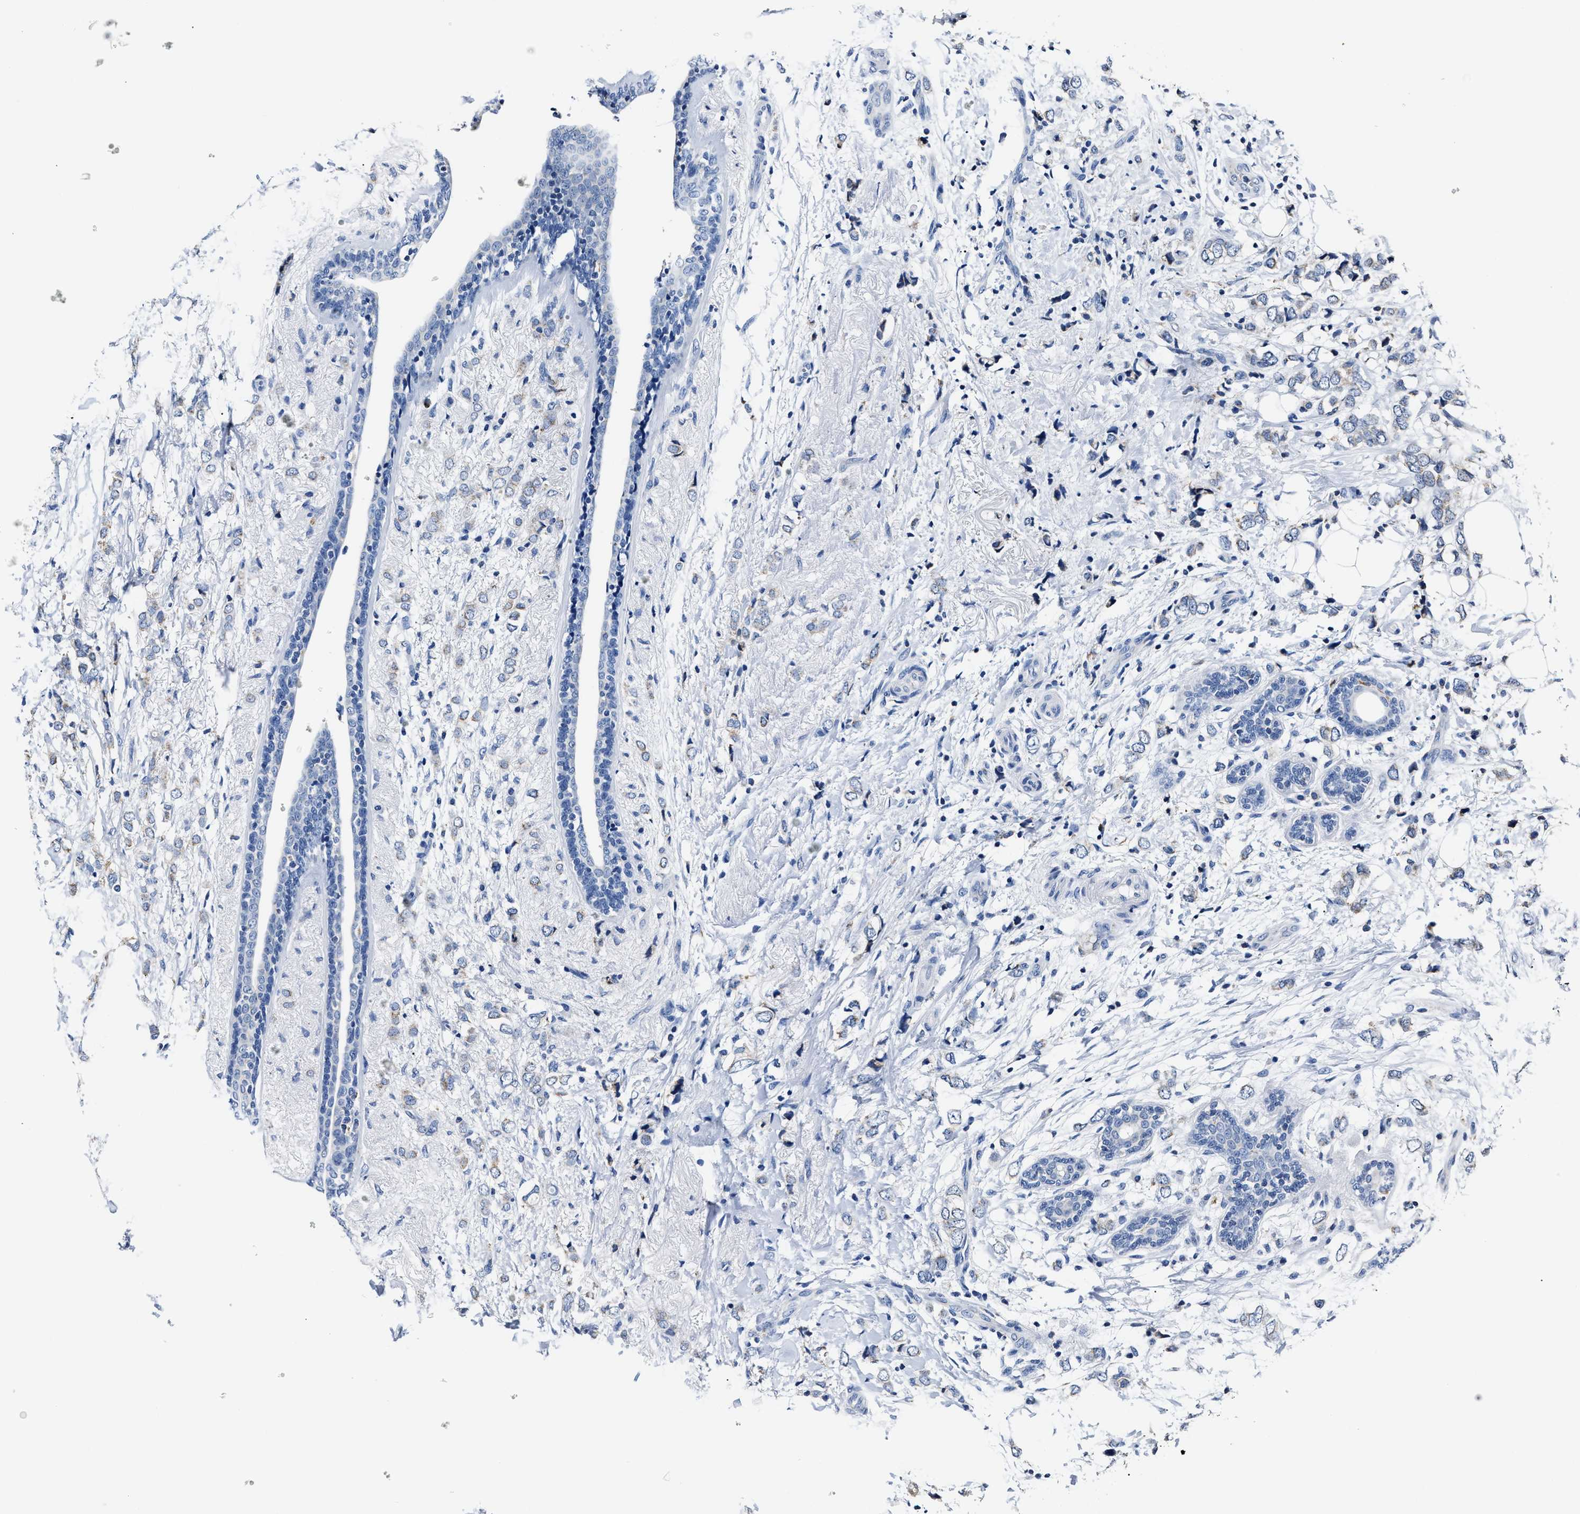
{"staining": {"intensity": "negative", "quantity": "none", "location": "none"}, "tissue": "breast cancer", "cell_type": "Tumor cells", "image_type": "cancer", "snomed": [{"axis": "morphology", "description": "Normal tissue, NOS"}, {"axis": "morphology", "description": "Lobular carcinoma"}, {"axis": "topography", "description": "Breast"}], "caption": "DAB (3,3'-diaminobenzidine) immunohistochemical staining of human breast lobular carcinoma demonstrates no significant positivity in tumor cells. (DAB (3,3'-diaminobenzidine) immunohistochemistry, high magnification).", "gene": "AMACR", "patient": {"sex": "female", "age": 47}}